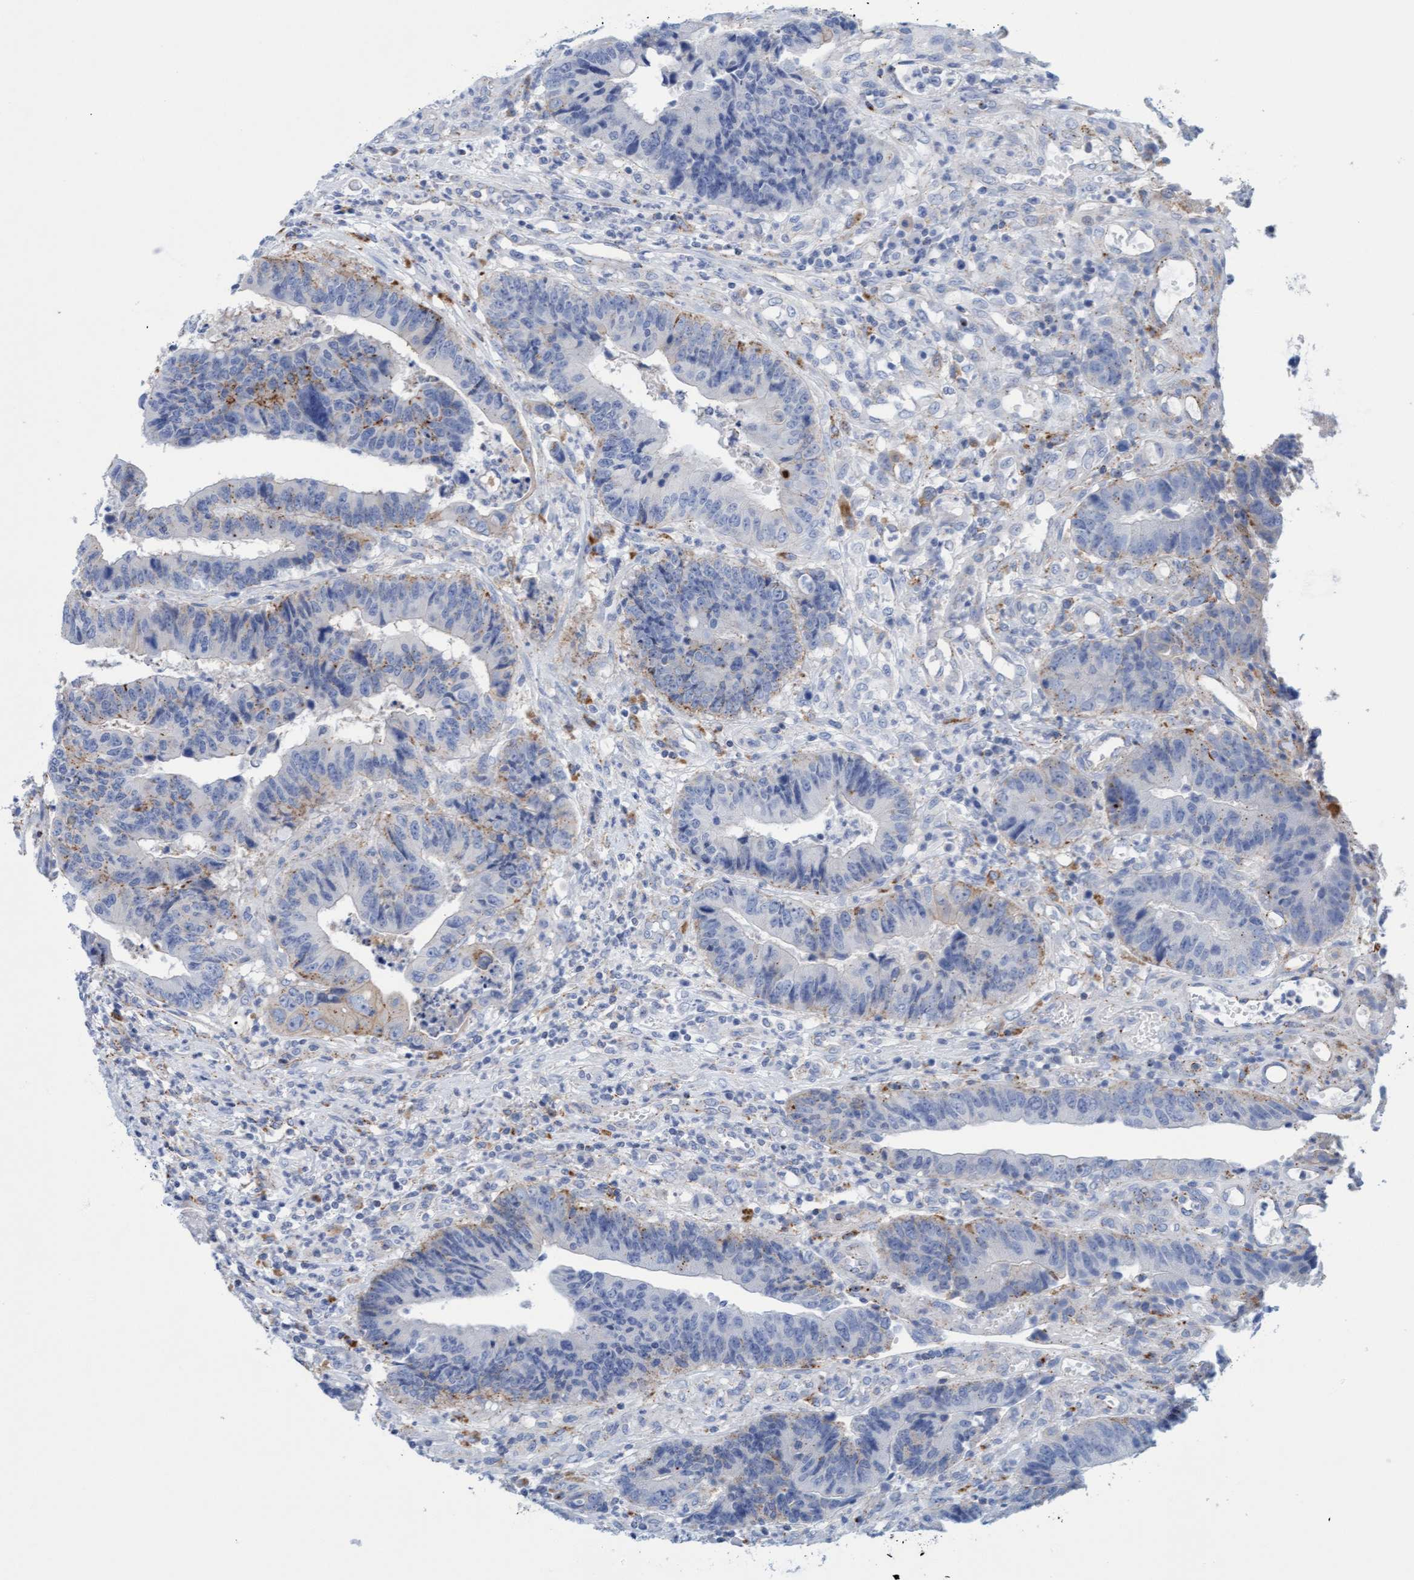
{"staining": {"intensity": "weak", "quantity": "<25%", "location": "cytoplasmic/membranous"}, "tissue": "colorectal cancer", "cell_type": "Tumor cells", "image_type": "cancer", "snomed": [{"axis": "morphology", "description": "Adenocarcinoma, NOS"}, {"axis": "topography", "description": "Rectum"}], "caption": "IHC photomicrograph of colorectal adenocarcinoma stained for a protein (brown), which exhibits no staining in tumor cells.", "gene": "SGSH", "patient": {"sex": "male", "age": 84}}